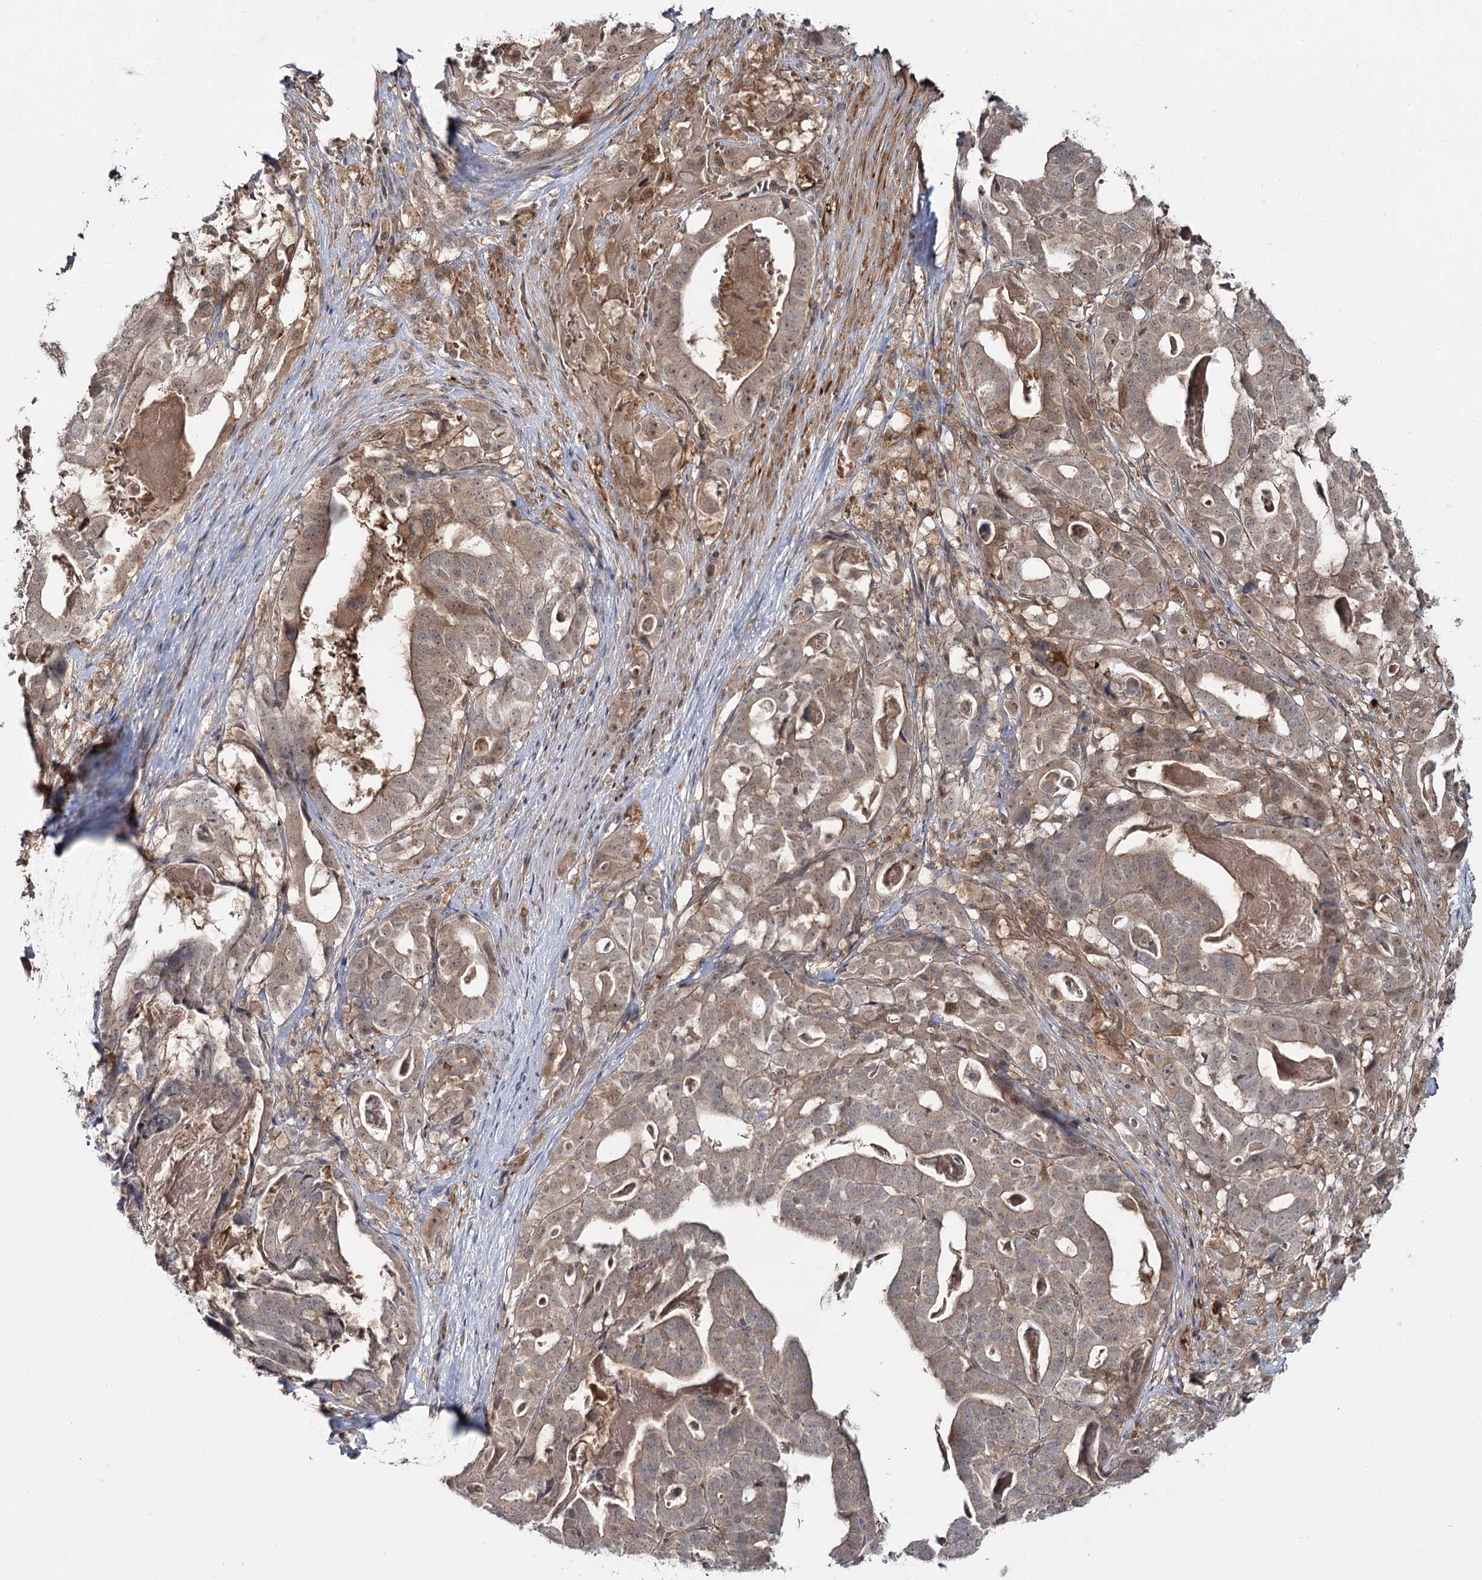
{"staining": {"intensity": "weak", "quantity": ">75%", "location": "cytoplasmic/membranous,nuclear"}, "tissue": "stomach cancer", "cell_type": "Tumor cells", "image_type": "cancer", "snomed": [{"axis": "morphology", "description": "Adenocarcinoma, NOS"}, {"axis": "topography", "description": "Stomach"}], "caption": "Immunohistochemistry (IHC) micrograph of neoplastic tissue: stomach cancer stained using immunohistochemistry (IHC) exhibits low levels of weak protein expression localized specifically in the cytoplasmic/membranous and nuclear of tumor cells, appearing as a cytoplasmic/membranous and nuclear brown color.", "gene": "WDR44", "patient": {"sex": "male", "age": 48}}